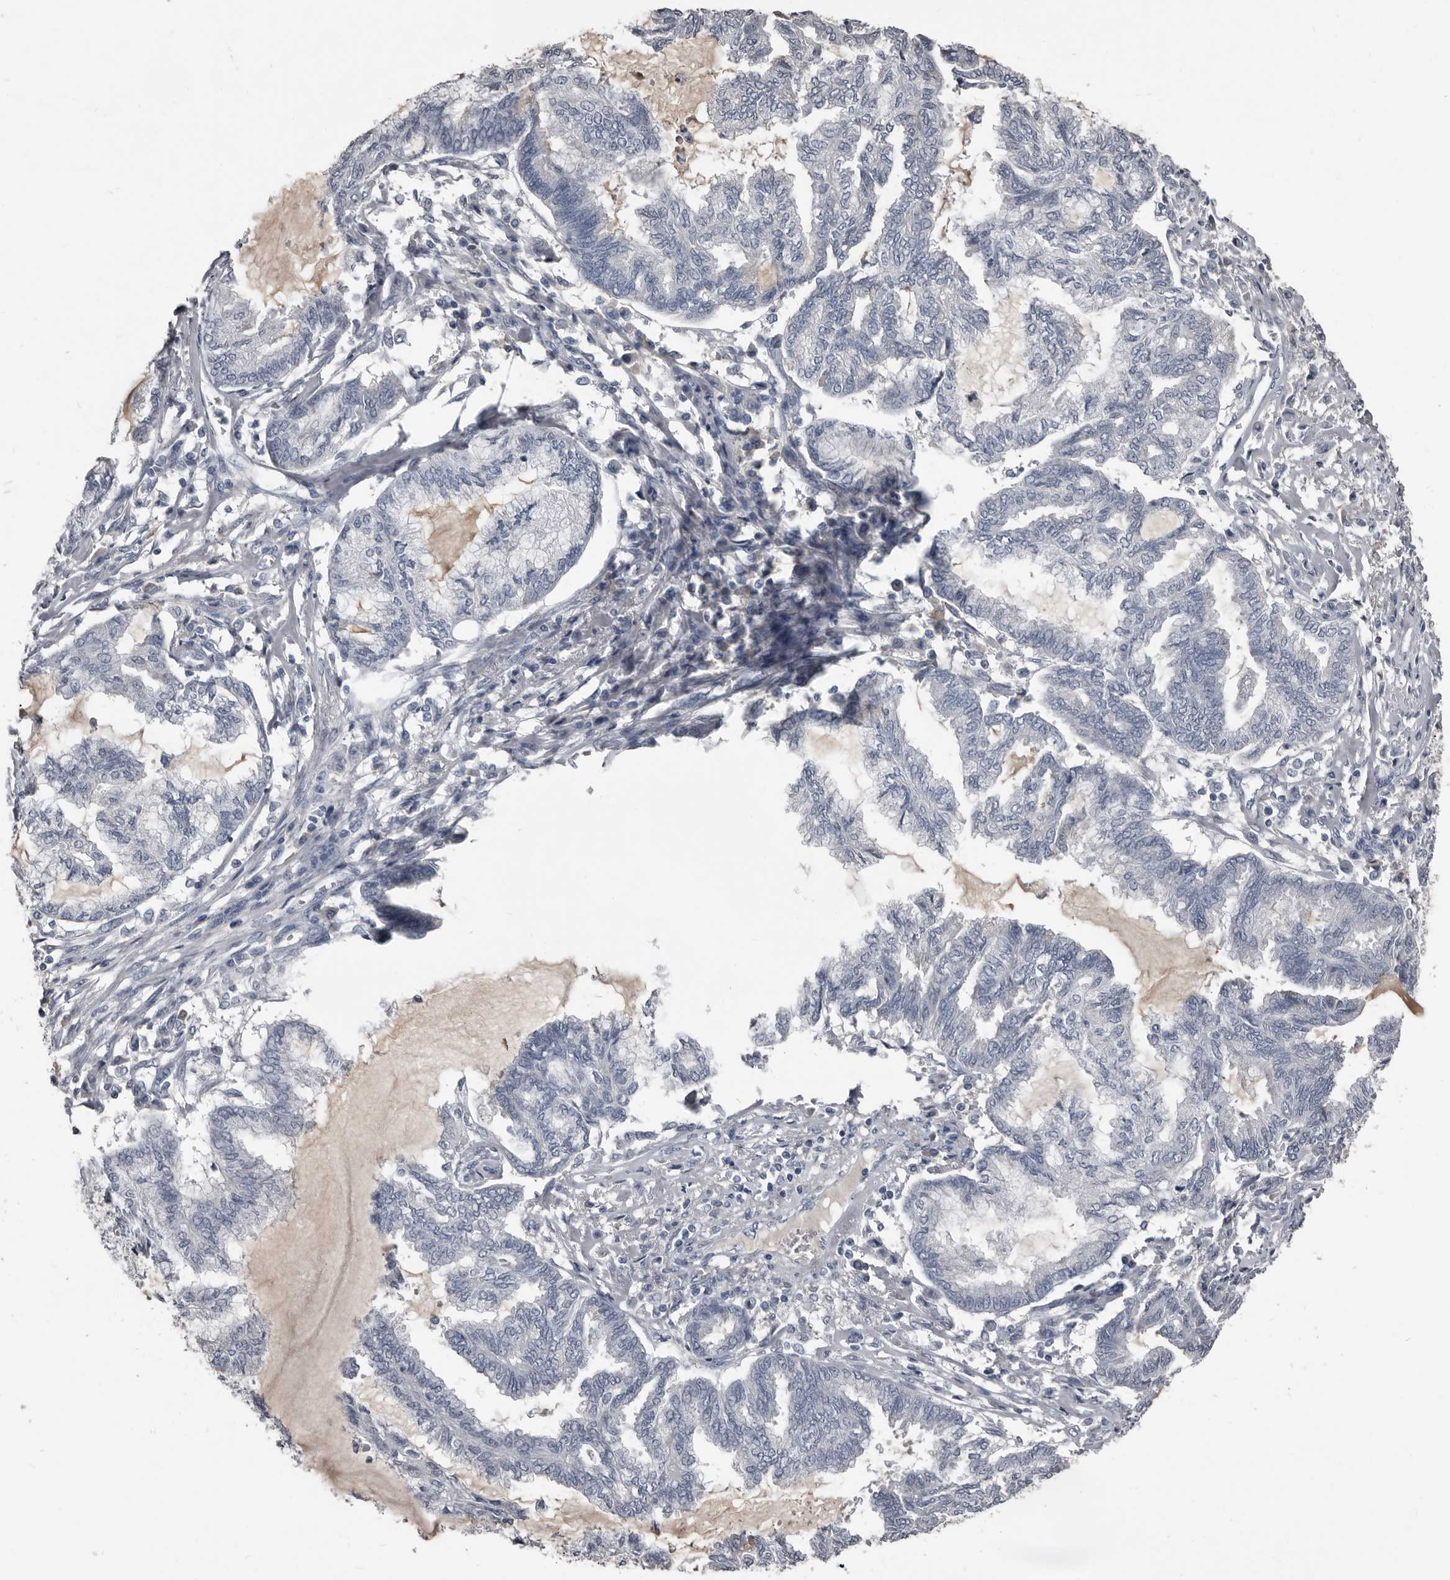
{"staining": {"intensity": "negative", "quantity": "none", "location": "none"}, "tissue": "endometrial cancer", "cell_type": "Tumor cells", "image_type": "cancer", "snomed": [{"axis": "morphology", "description": "Adenocarcinoma, NOS"}, {"axis": "topography", "description": "Endometrium"}], "caption": "This is an IHC photomicrograph of endometrial cancer. There is no expression in tumor cells.", "gene": "GREB1", "patient": {"sex": "female", "age": 86}}